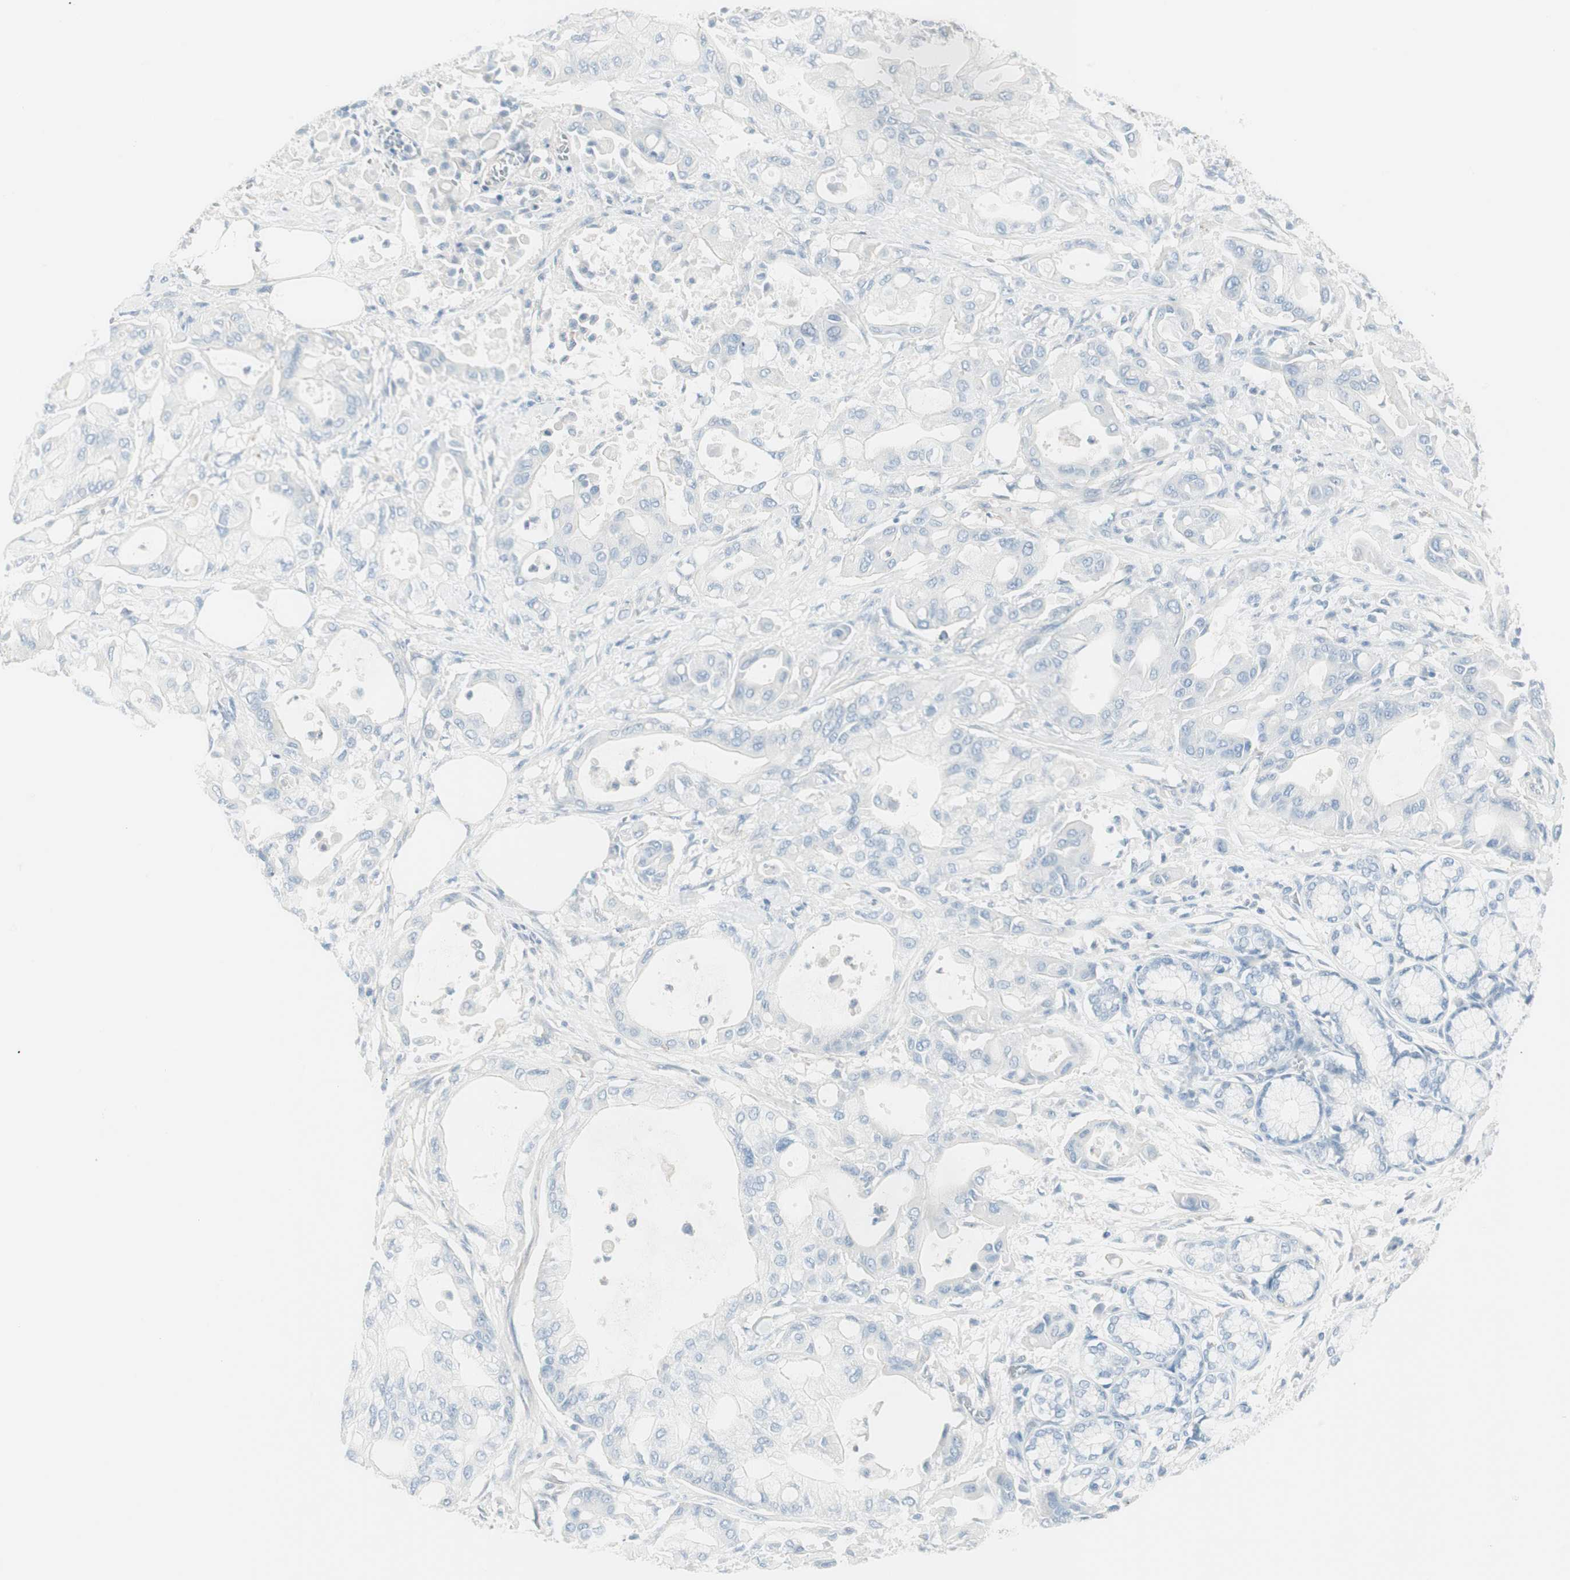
{"staining": {"intensity": "negative", "quantity": "none", "location": "none"}, "tissue": "pancreatic cancer", "cell_type": "Tumor cells", "image_type": "cancer", "snomed": [{"axis": "morphology", "description": "Adenocarcinoma, NOS"}, {"axis": "morphology", "description": "Adenocarcinoma, metastatic, NOS"}, {"axis": "topography", "description": "Lymph node"}, {"axis": "topography", "description": "Pancreas"}, {"axis": "topography", "description": "Duodenum"}], "caption": "Tumor cells are negative for brown protein staining in metastatic adenocarcinoma (pancreatic).", "gene": "ITLN2", "patient": {"sex": "female", "age": 64}}